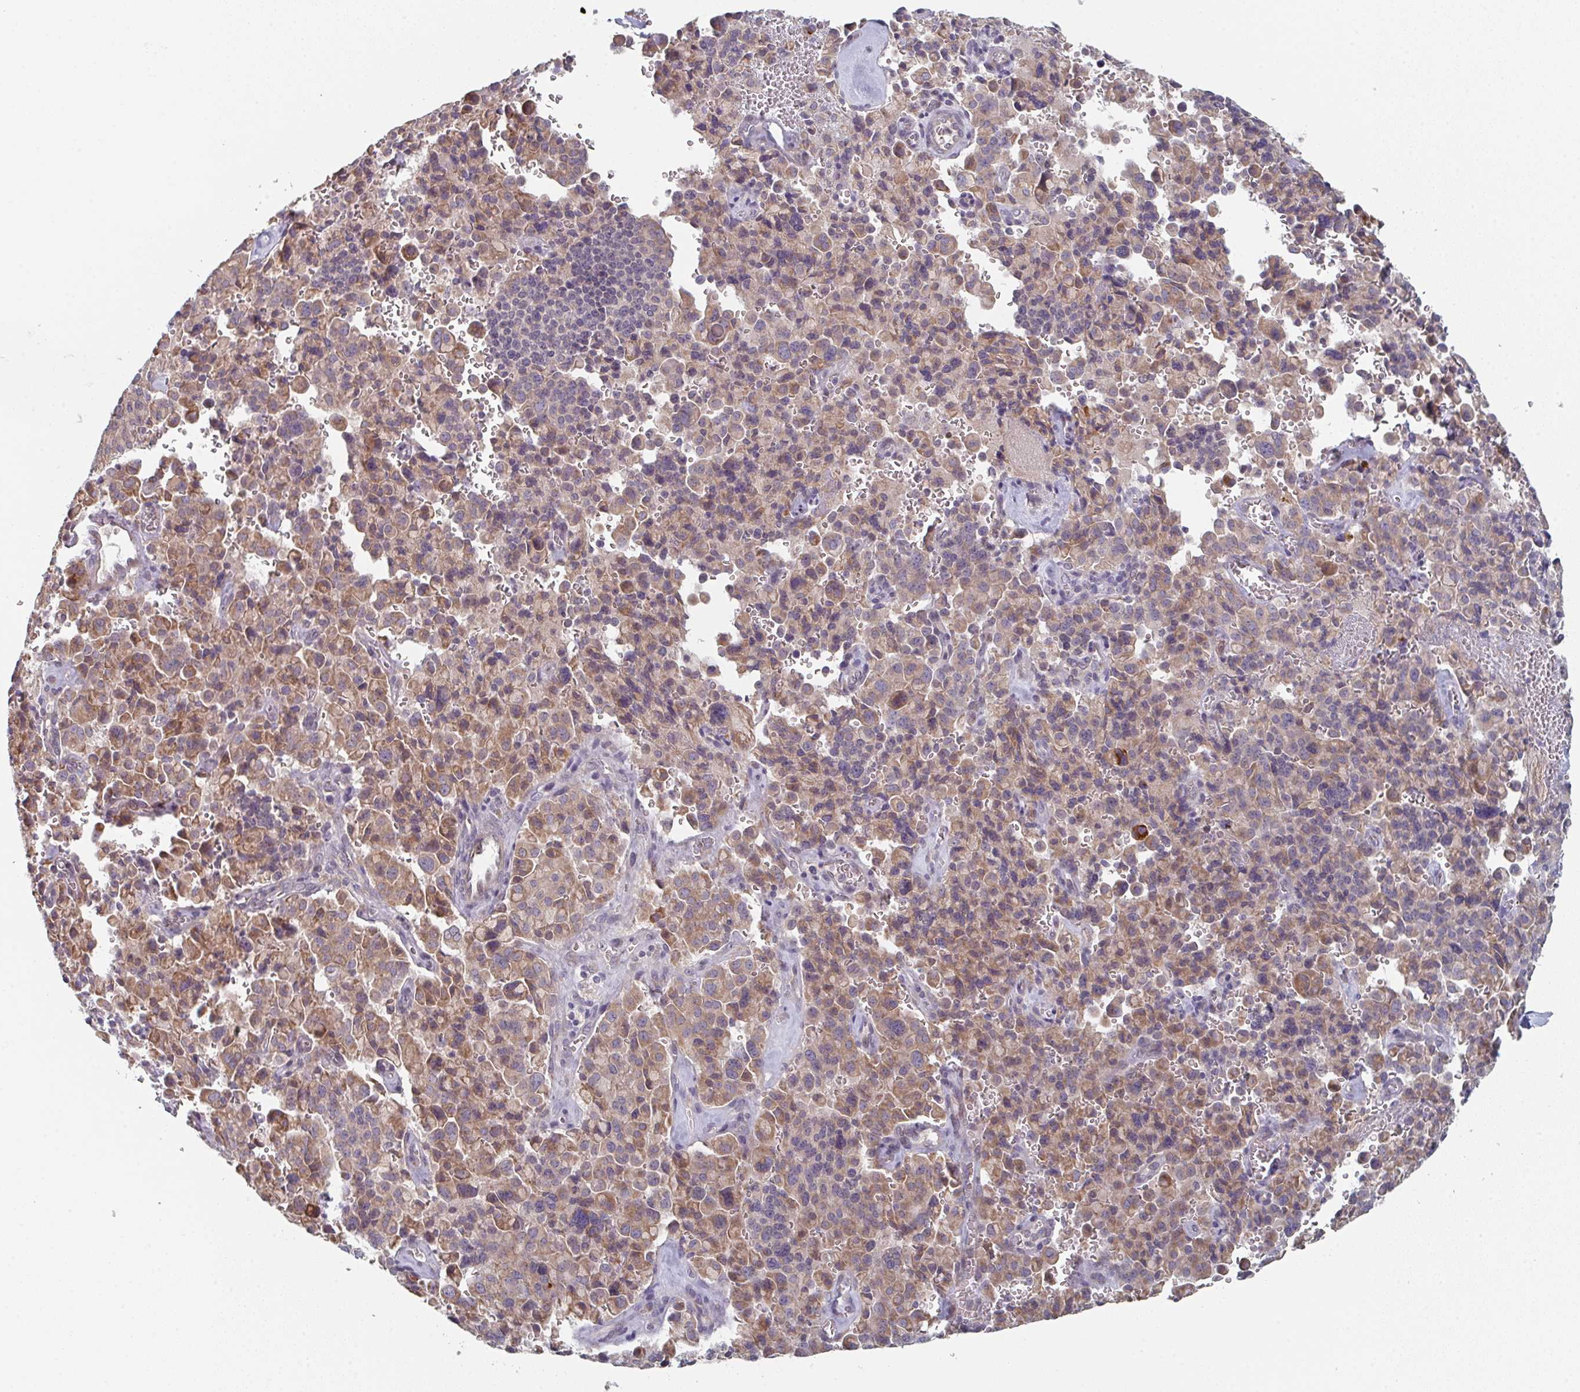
{"staining": {"intensity": "moderate", "quantity": "25%-75%", "location": "cytoplasmic/membranous"}, "tissue": "pancreatic cancer", "cell_type": "Tumor cells", "image_type": "cancer", "snomed": [{"axis": "morphology", "description": "Adenocarcinoma, NOS"}, {"axis": "topography", "description": "Pancreas"}], "caption": "Pancreatic cancer stained with a brown dye demonstrates moderate cytoplasmic/membranous positive staining in approximately 25%-75% of tumor cells.", "gene": "ELOVL1", "patient": {"sex": "male", "age": 65}}